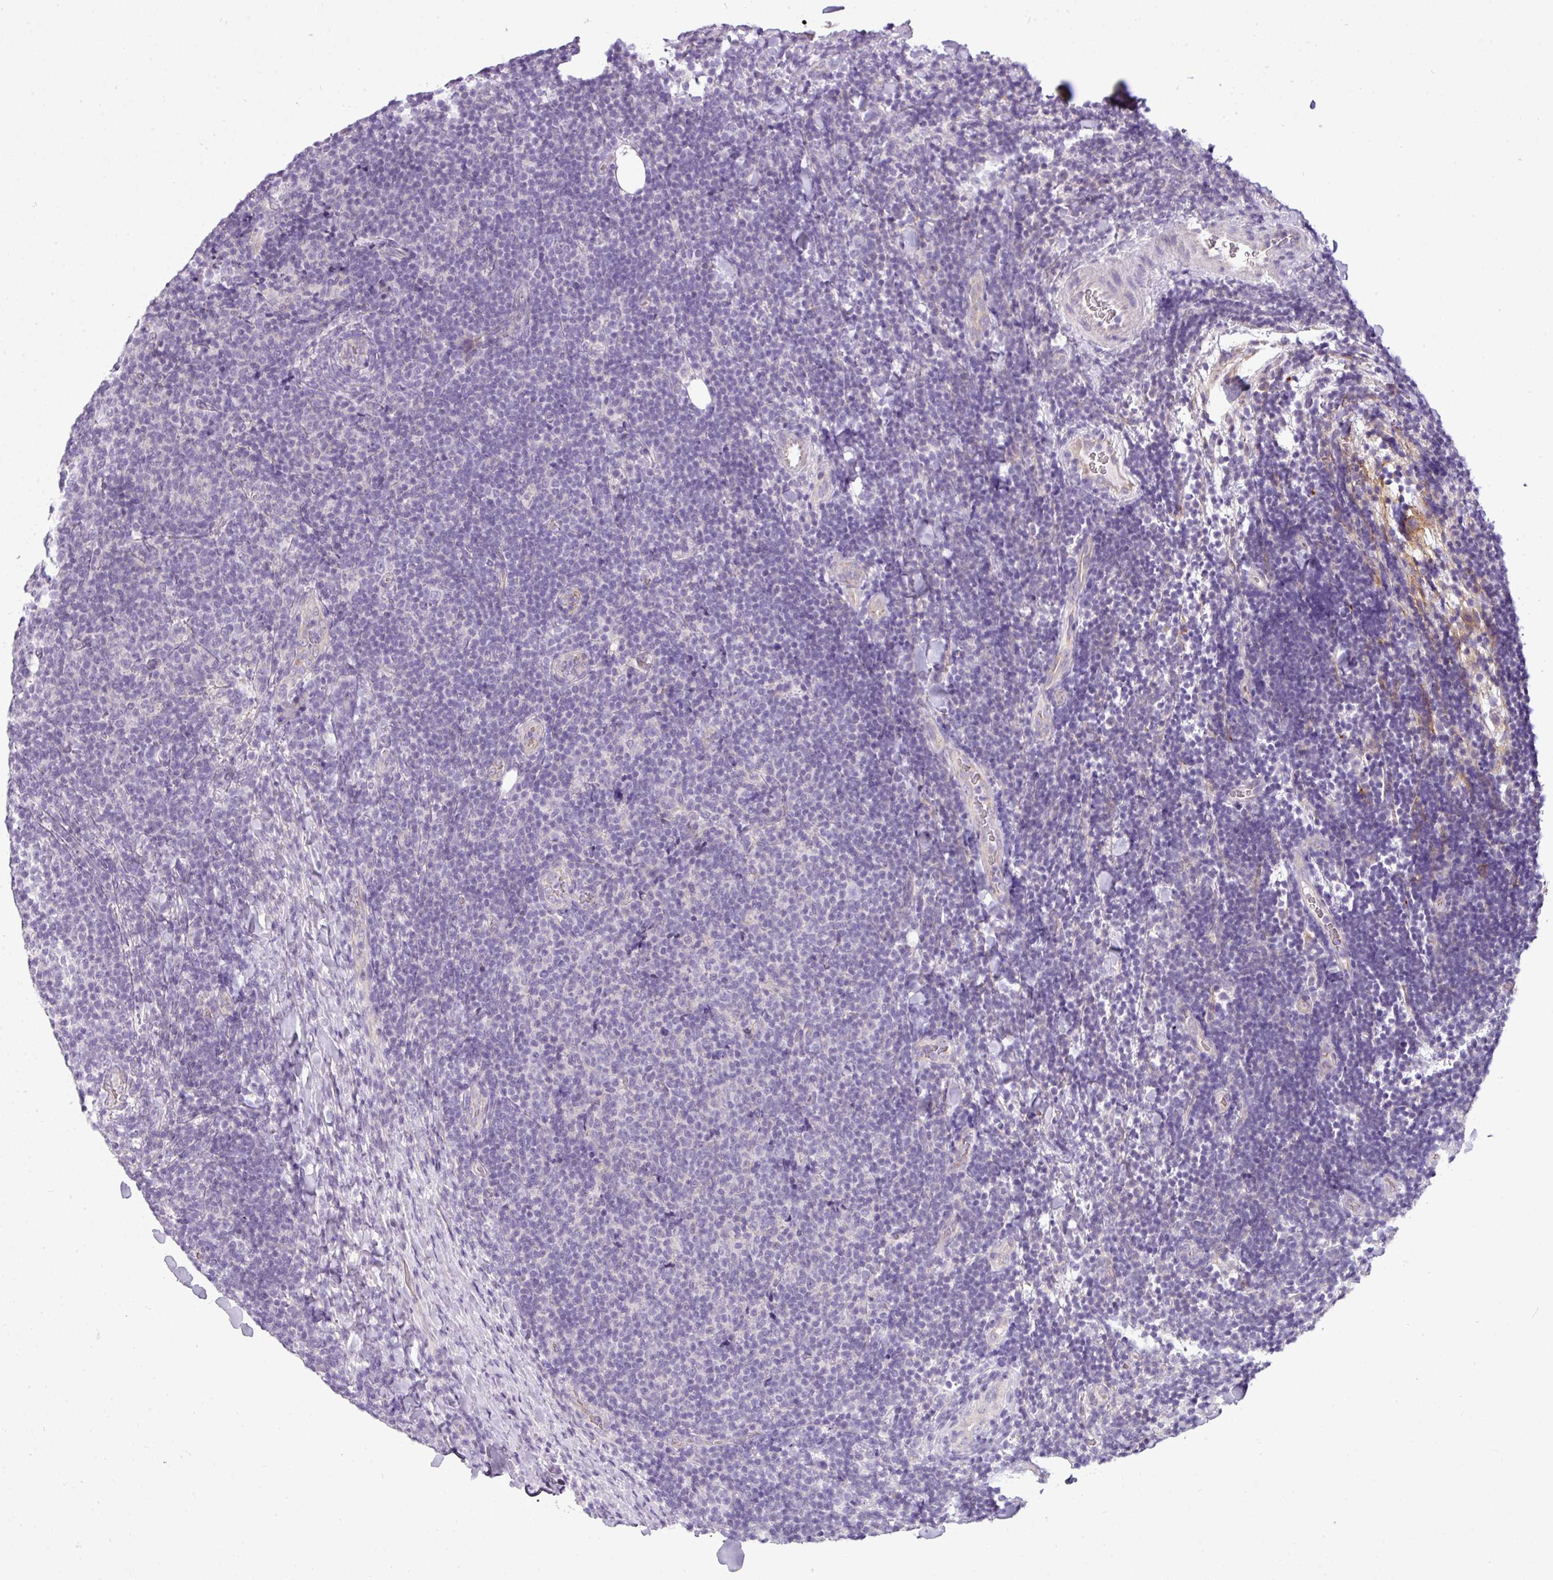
{"staining": {"intensity": "negative", "quantity": "none", "location": "none"}, "tissue": "lymphoma", "cell_type": "Tumor cells", "image_type": "cancer", "snomed": [{"axis": "morphology", "description": "Malignant lymphoma, non-Hodgkin's type, Low grade"}, {"axis": "topography", "description": "Lymph node"}], "caption": "DAB immunohistochemical staining of low-grade malignant lymphoma, non-Hodgkin's type displays no significant staining in tumor cells. (DAB (3,3'-diaminobenzidine) immunohistochemistry (IHC), high magnification).", "gene": "TMEM178B", "patient": {"sex": "male", "age": 66}}